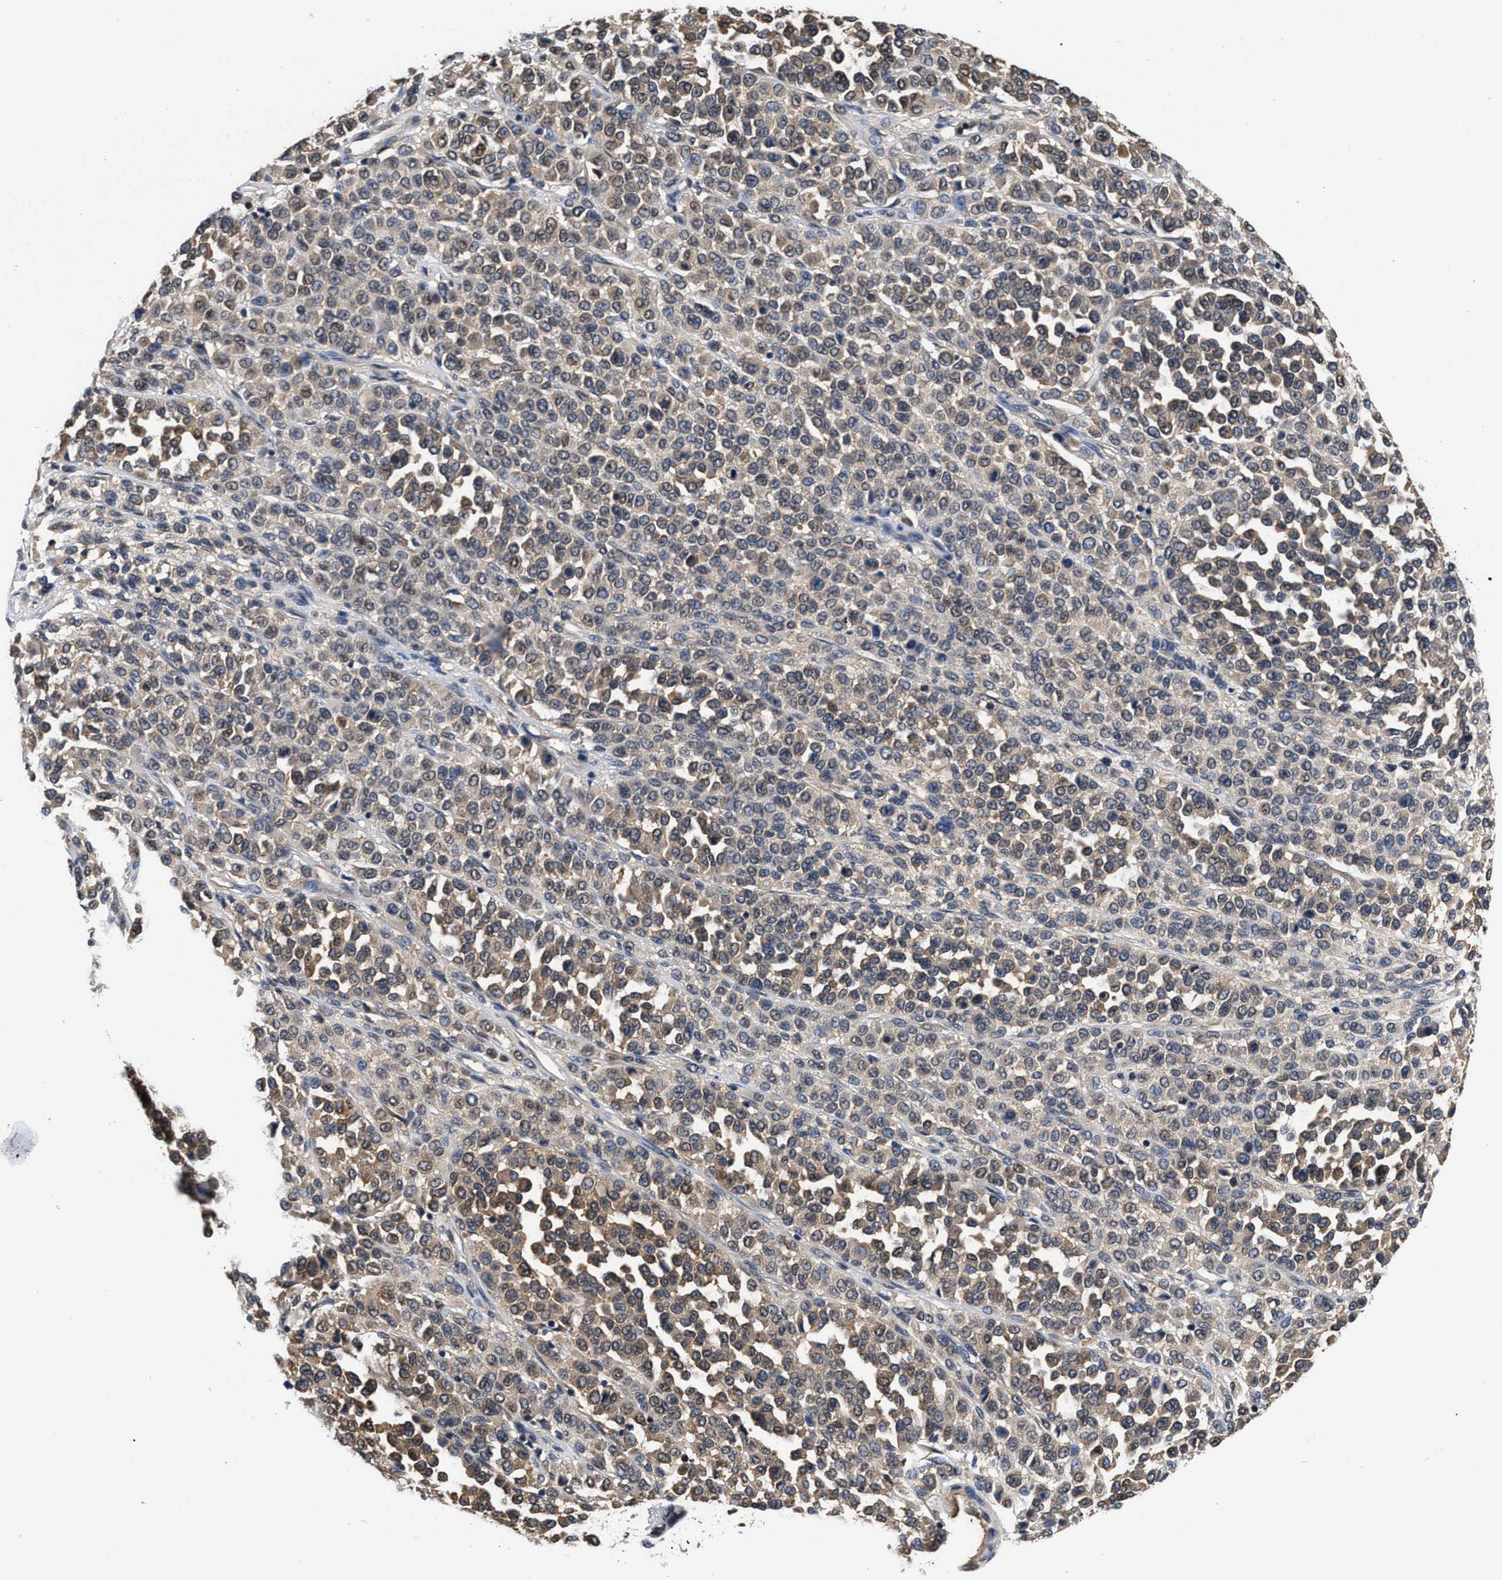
{"staining": {"intensity": "weak", "quantity": "25%-75%", "location": "cytoplasmic/membranous"}, "tissue": "melanoma", "cell_type": "Tumor cells", "image_type": "cancer", "snomed": [{"axis": "morphology", "description": "Malignant melanoma, Metastatic site"}, {"axis": "topography", "description": "Pancreas"}], "caption": "This micrograph demonstrates malignant melanoma (metastatic site) stained with IHC to label a protein in brown. The cytoplasmic/membranous of tumor cells show weak positivity for the protein. Nuclei are counter-stained blue.", "gene": "KIF12", "patient": {"sex": "female", "age": 30}}